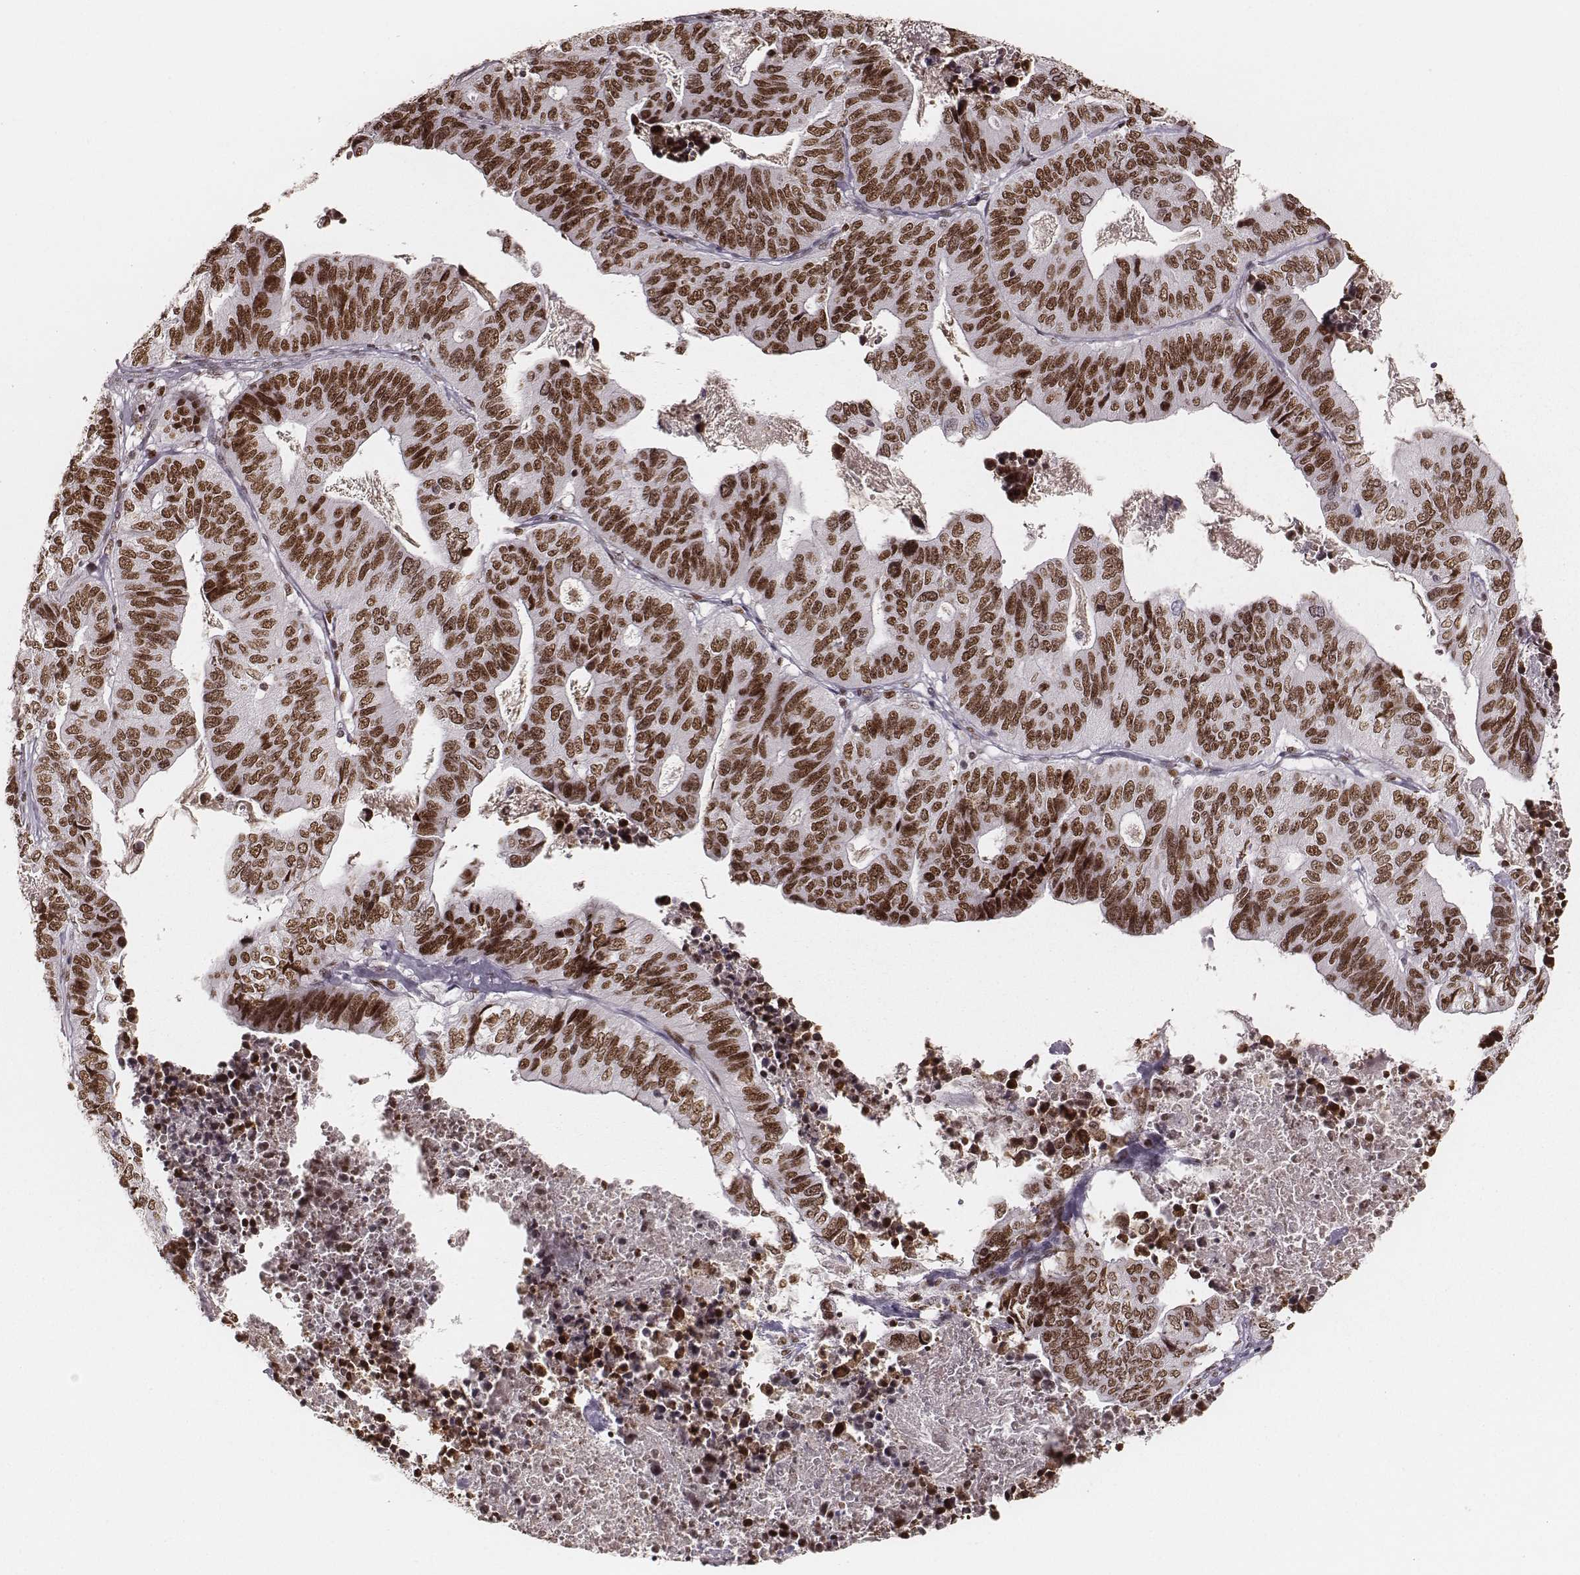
{"staining": {"intensity": "moderate", "quantity": ">75%", "location": "nuclear"}, "tissue": "stomach cancer", "cell_type": "Tumor cells", "image_type": "cancer", "snomed": [{"axis": "morphology", "description": "Adenocarcinoma, NOS"}, {"axis": "topography", "description": "Stomach, upper"}], "caption": "This micrograph displays IHC staining of stomach cancer (adenocarcinoma), with medium moderate nuclear positivity in about >75% of tumor cells.", "gene": "PARP1", "patient": {"sex": "female", "age": 67}}